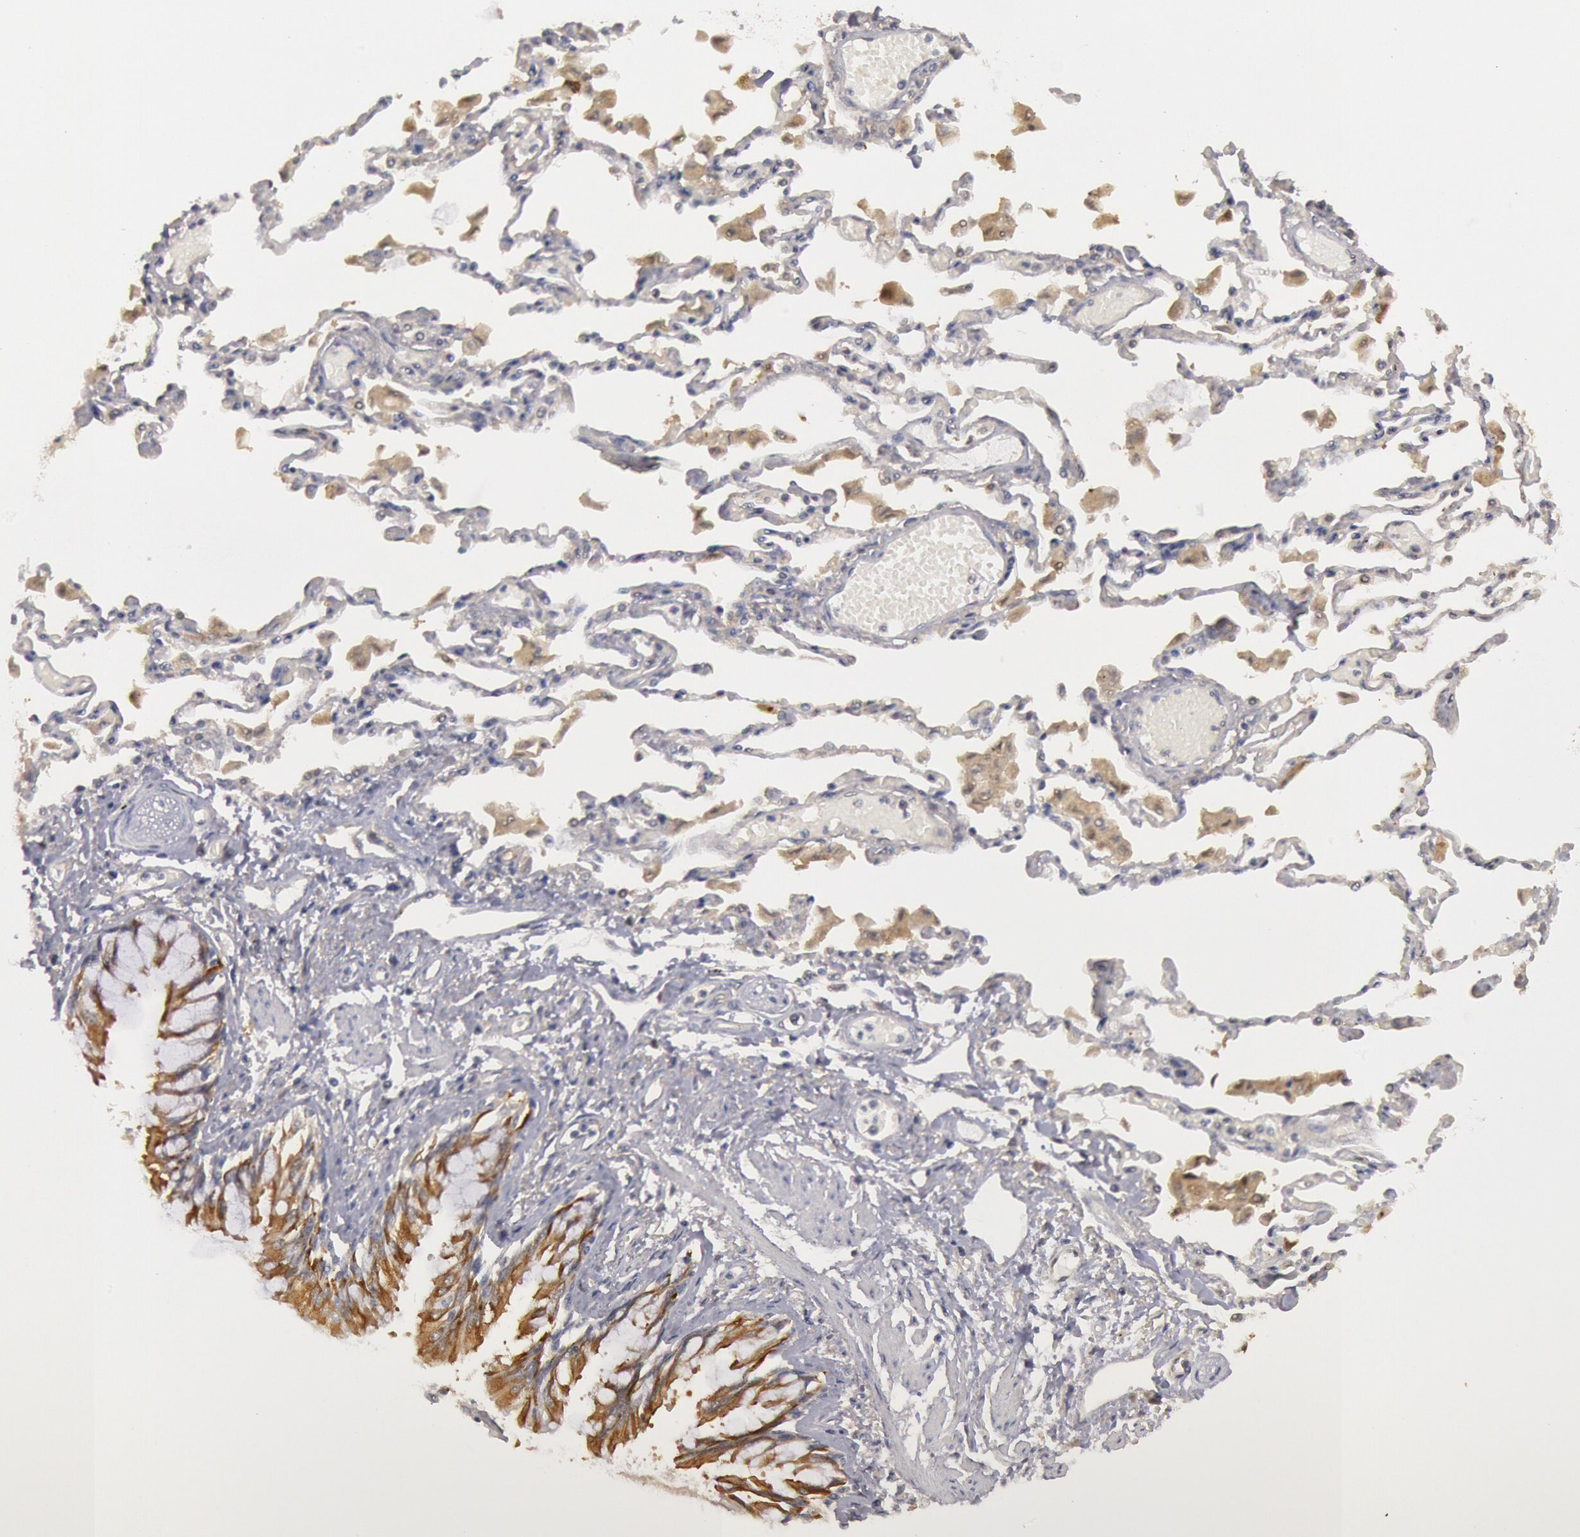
{"staining": {"intensity": "negative", "quantity": "none", "location": "none"}, "tissue": "adipose tissue", "cell_type": "Adipocytes", "image_type": "normal", "snomed": [{"axis": "morphology", "description": "Normal tissue, NOS"}, {"axis": "morphology", "description": "Adenocarcinoma, NOS"}, {"axis": "topography", "description": "Cartilage tissue"}, {"axis": "topography", "description": "Lung"}], "caption": "Micrograph shows no protein positivity in adipocytes of normal adipose tissue. The staining was performed using DAB (3,3'-diaminobenzidine) to visualize the protein expression in brown, while the nuclei were stained in blue with hematoxylin (Magnification: 20x).", "gene": "DNAJA1", "patient": {"sex": "female", "age": 67}}